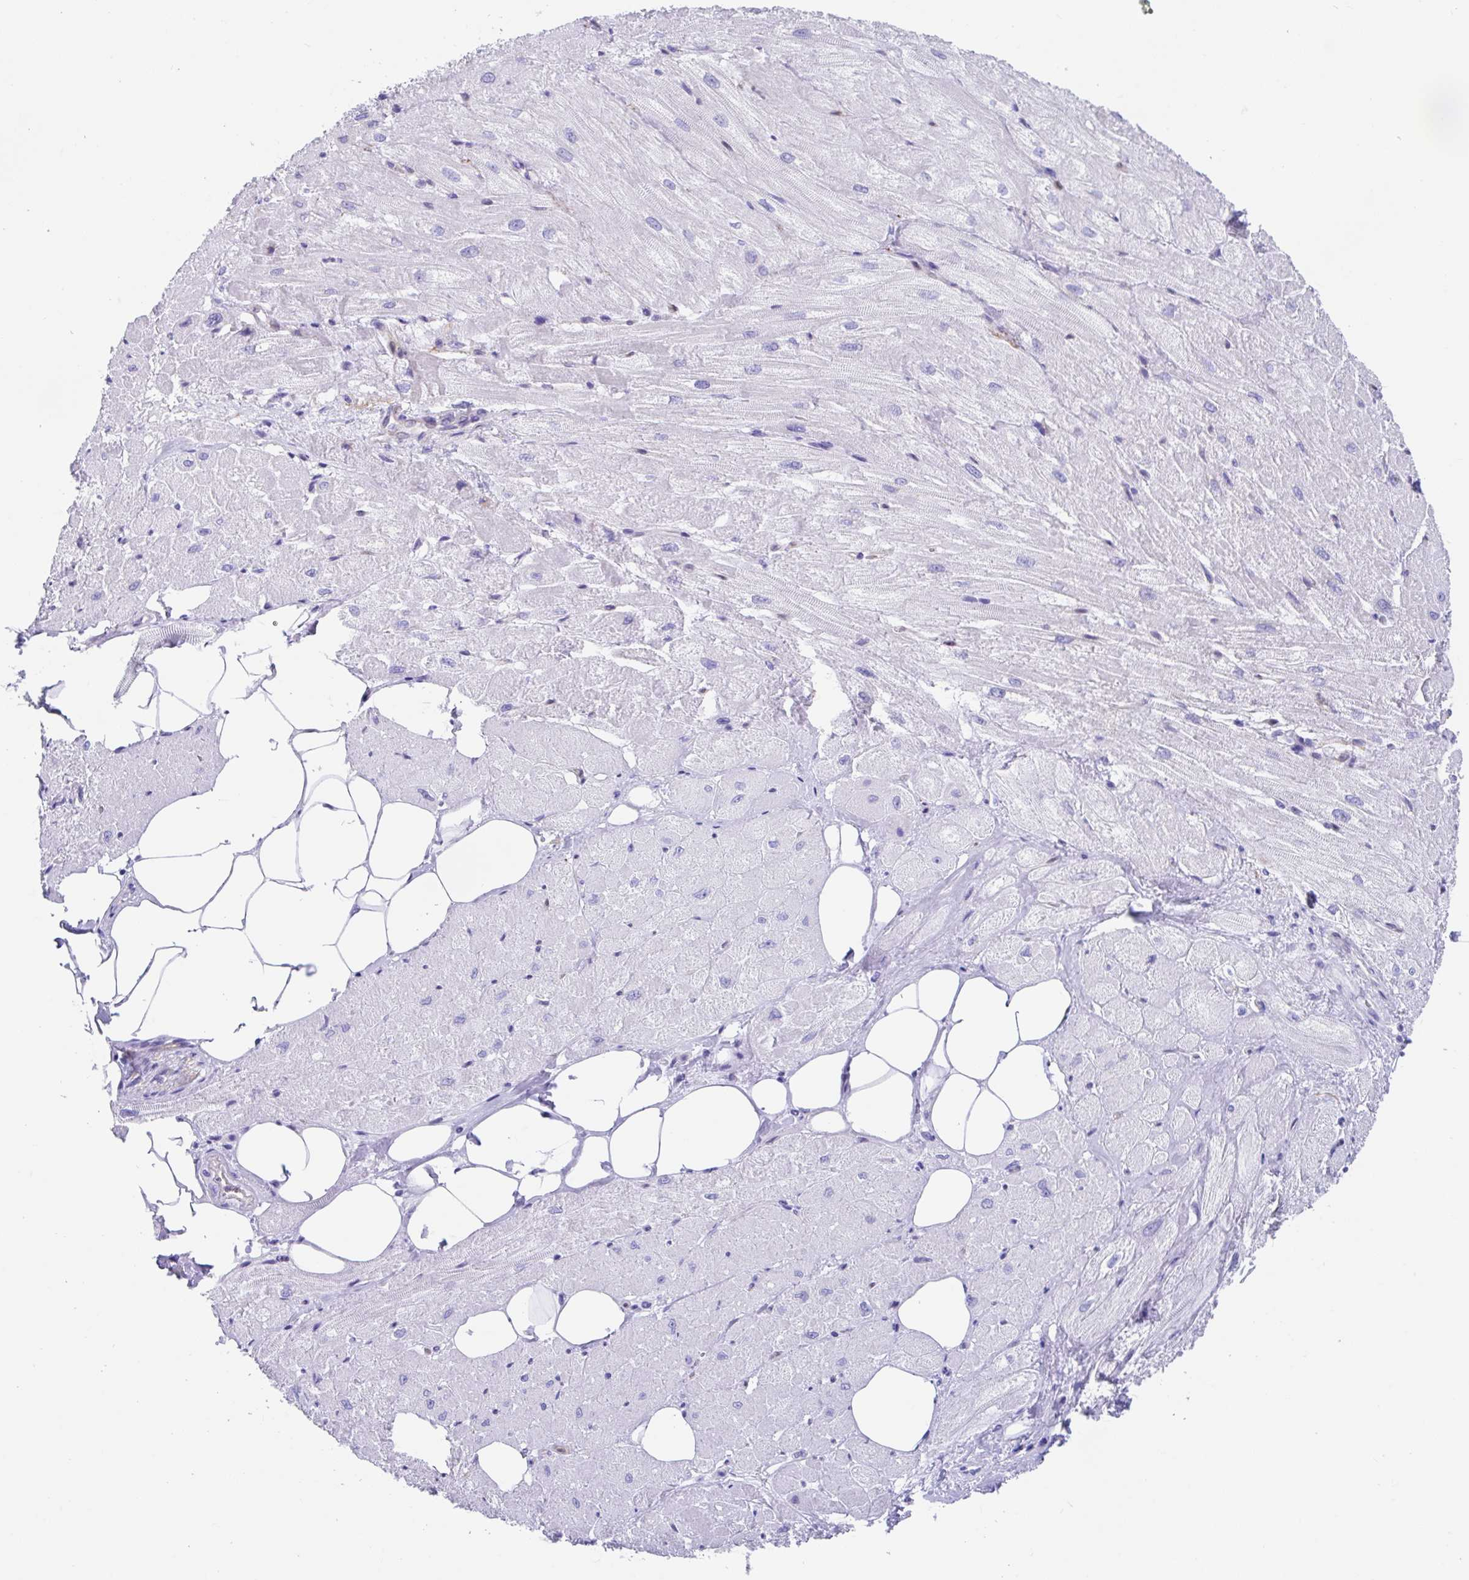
{"staining": {"intensity": "negative", "quantity": "none", "location": "none"}, "tissue": "heart muscle", "cell_type": "Cardiomyocytes", "image_type": "normal", "snomed": [{"axis": "morphology", "description": "Normal tissue, NOS"}, {"axis": "topography", "description": "Heart"}], "caption": "Cardiomyocytes are negative for brown protein staining in normal heart muscle. (DAB immunohistochemistry, high magnification).", "gene": "FAM107A", "patient": {"sex": "male", "age": 62}}